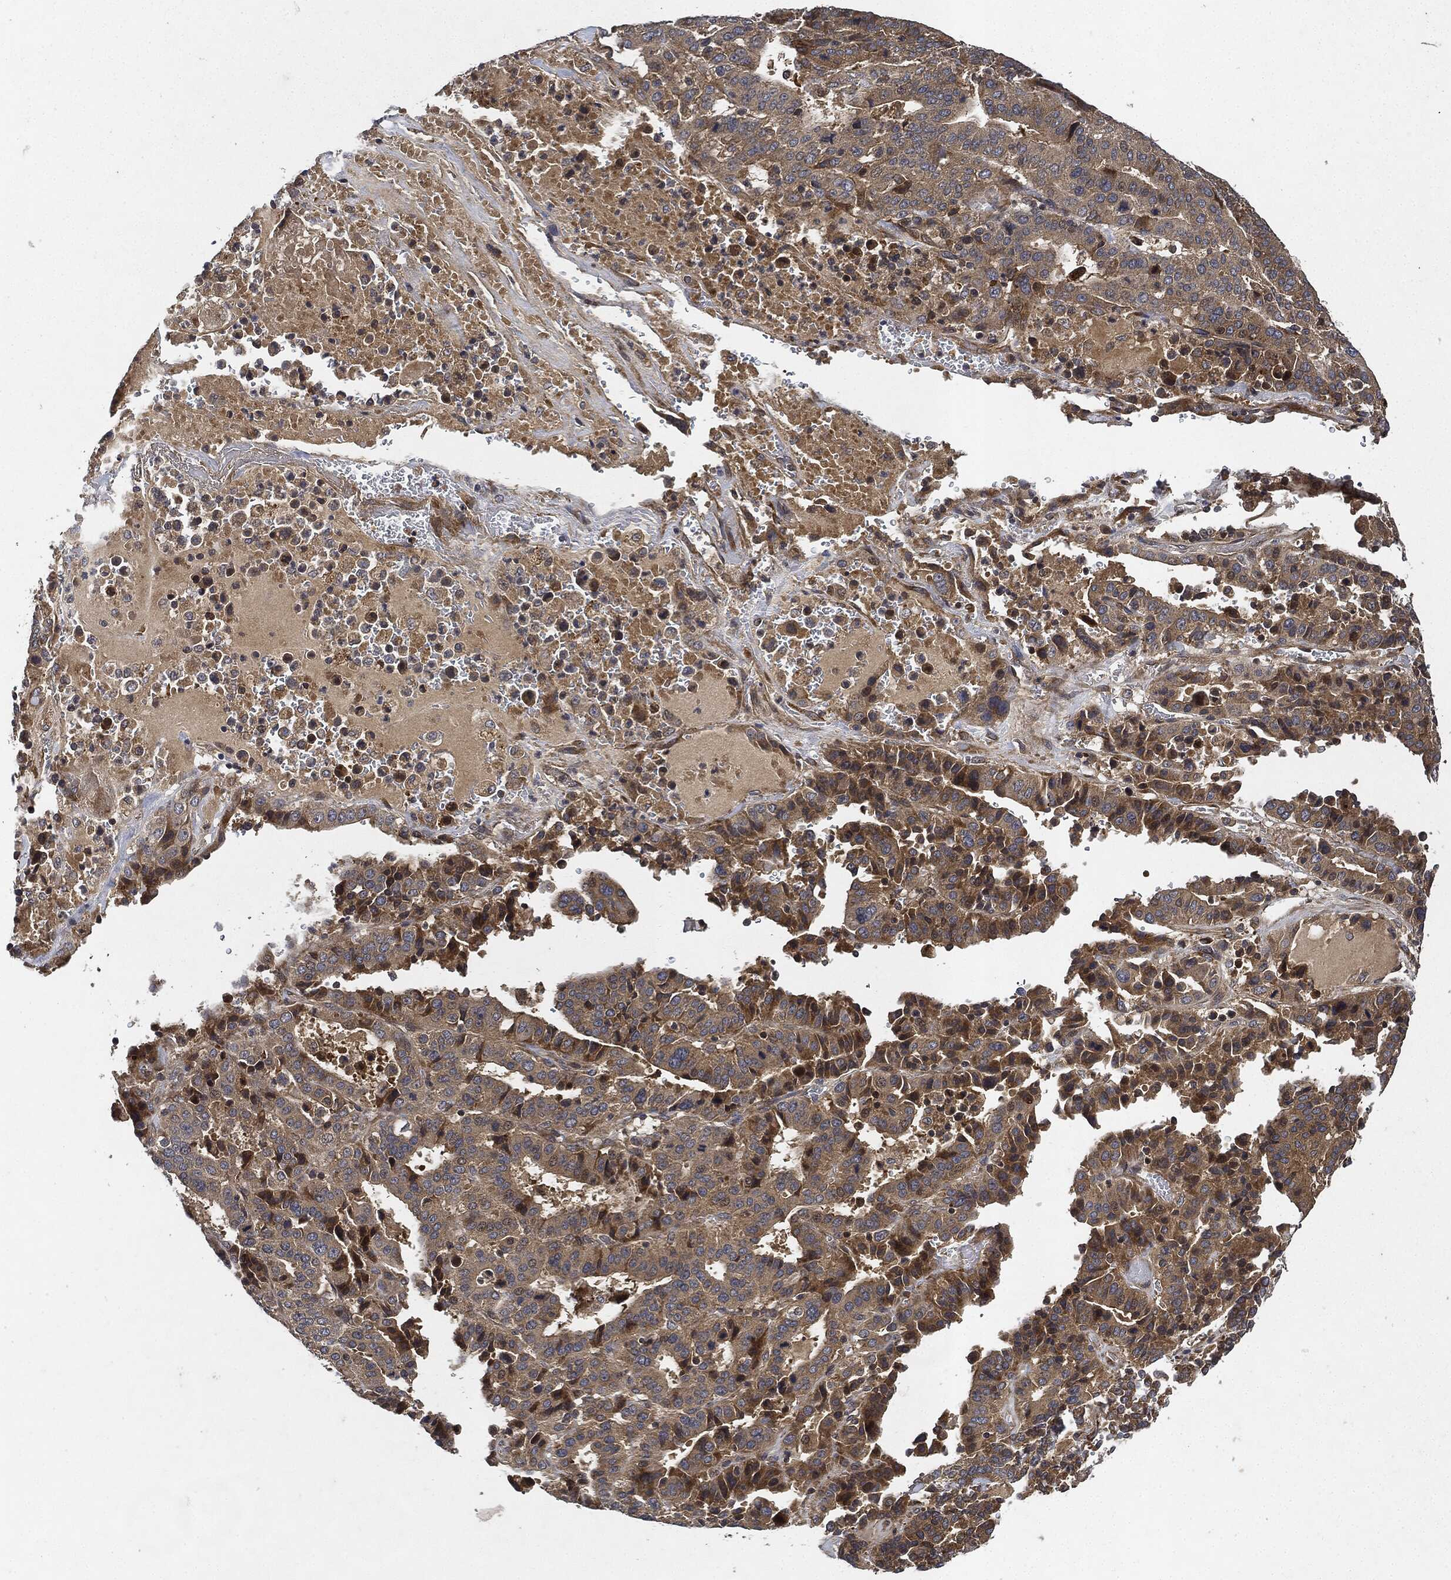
{"staining": {"intensity": "moderate", "quantity": ">75%", "location": "cytoplasmic/membranous"}, "tissue": "stomach cancer", "cell_type": "Tumor cells", "image_type": "cancer", "snomed": [{"axis": "morphology", "description": "Adenocarcinoma, NOS"}, {"axis": "topography", "description": "Stomach"}], "caption": "Immunohistochemical staining of stomach adenocarcinoma displays moderate cytoplasmic/membranous protein staining in approximately >75% of tumor cells. (Stains: DAB in brown, nuclei in blue, Microscopy: brightfield microscopy at high magnification).", "gene": "MLST8", "patient": {"sex": "male", "age": 48}}